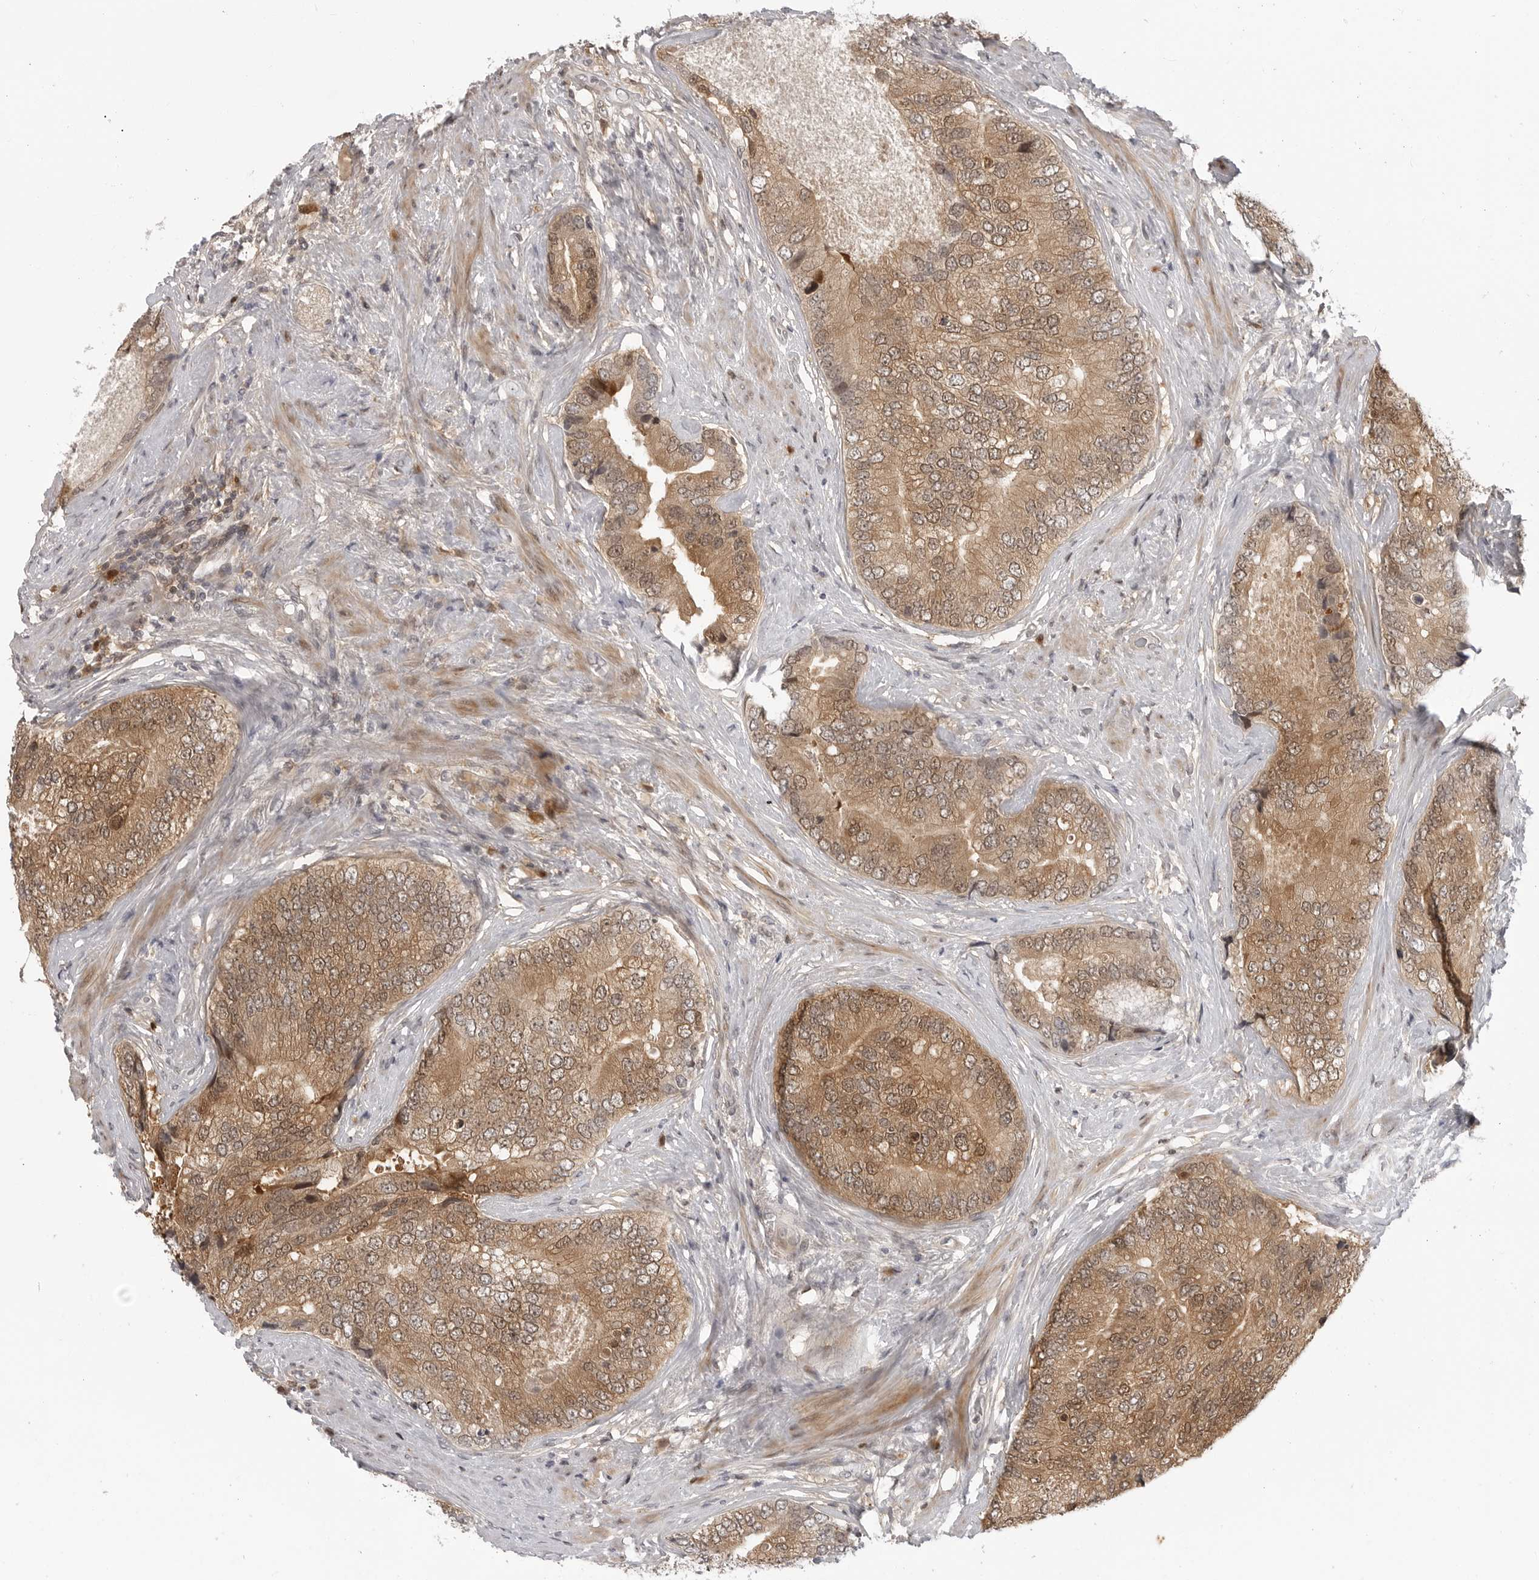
{"staining": {"intensity": "moderate", "quantity": ">75%", "location": "cytoplasmic/membranous,nuclear"}, "tissue": "prostate cancer", "cell_type": "Tumor cells", "image_type": "cancer", "snomed": [{"axis": "morphology", "description": "Adenocarcinoma, High grade"}, {"axis": "topography", "description": "Prostate"}], "caption": "Protein expression by immunohistochemistry (IHC) exhibits moderate cytoplasmic/membranous and nuclear expression in about >75% of tumor cells in prostate cancer (high-grade adenocarcinoma). (DAB (3,3'-diaminobenzidine) IHC with brightfield microscopy, high magnification).", "gene": "CTIF", "patient": {"sex": "male", "age": 70}}